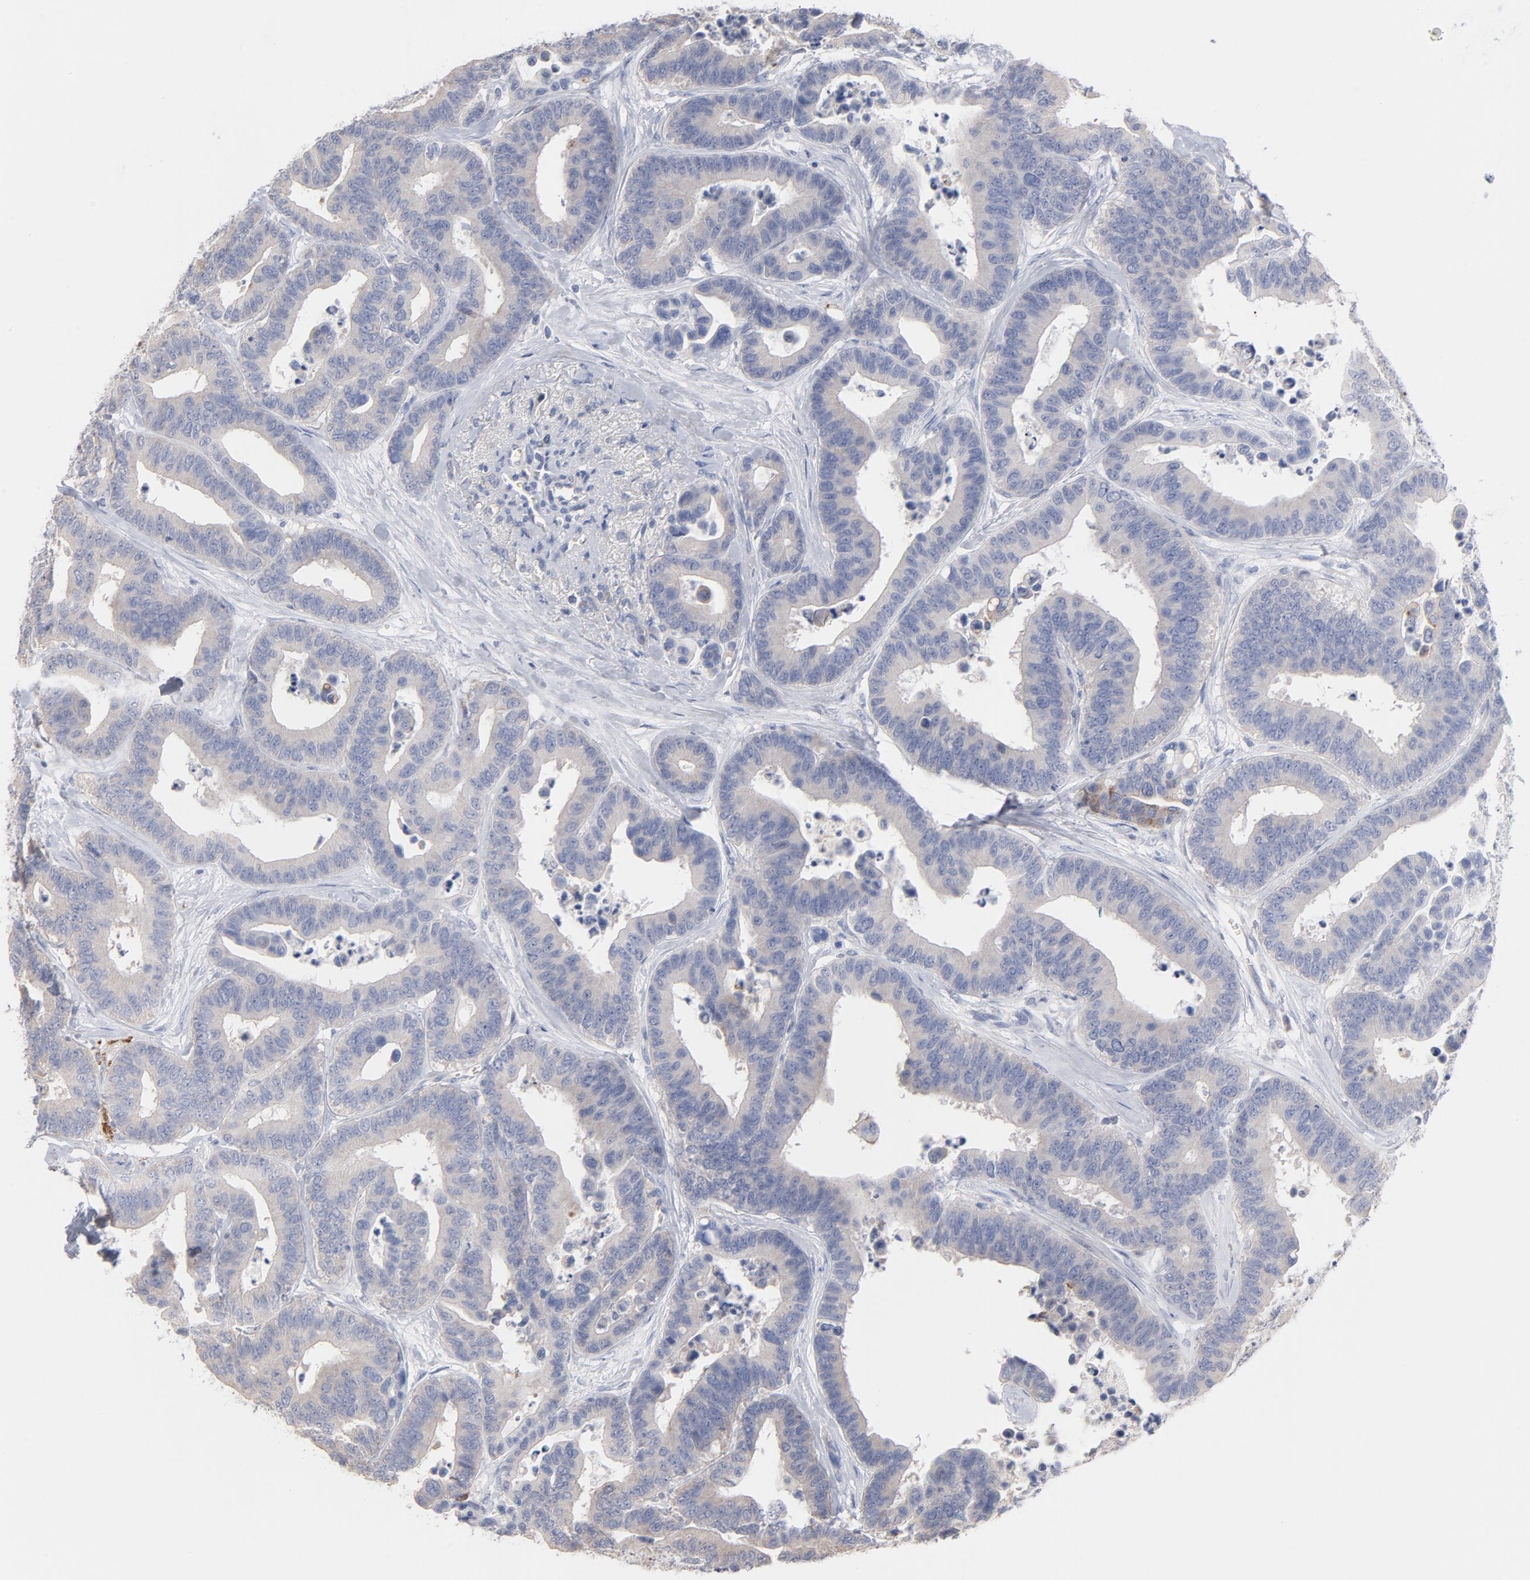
{"staining": {"intensity": "weak", "quantity": "25%-75%", "location": "cytoplasmic/membranous"}, "tissue": "colorectal cancer", "cell_type": "Tumor cells", "image_type": "cancer", "snomed": [{"axis": "morphology", "description": "Adenocarcinoma, NOS"}, {"axis": "topography", "description": "Colon"}], "caption": "An image of colorectal cancer stained for a protein demonstrates weak cytoplasmic/membranous brown staining in tumor cells.", "gene": "CPE", "patient": {"sex": "male", "age": 82}}